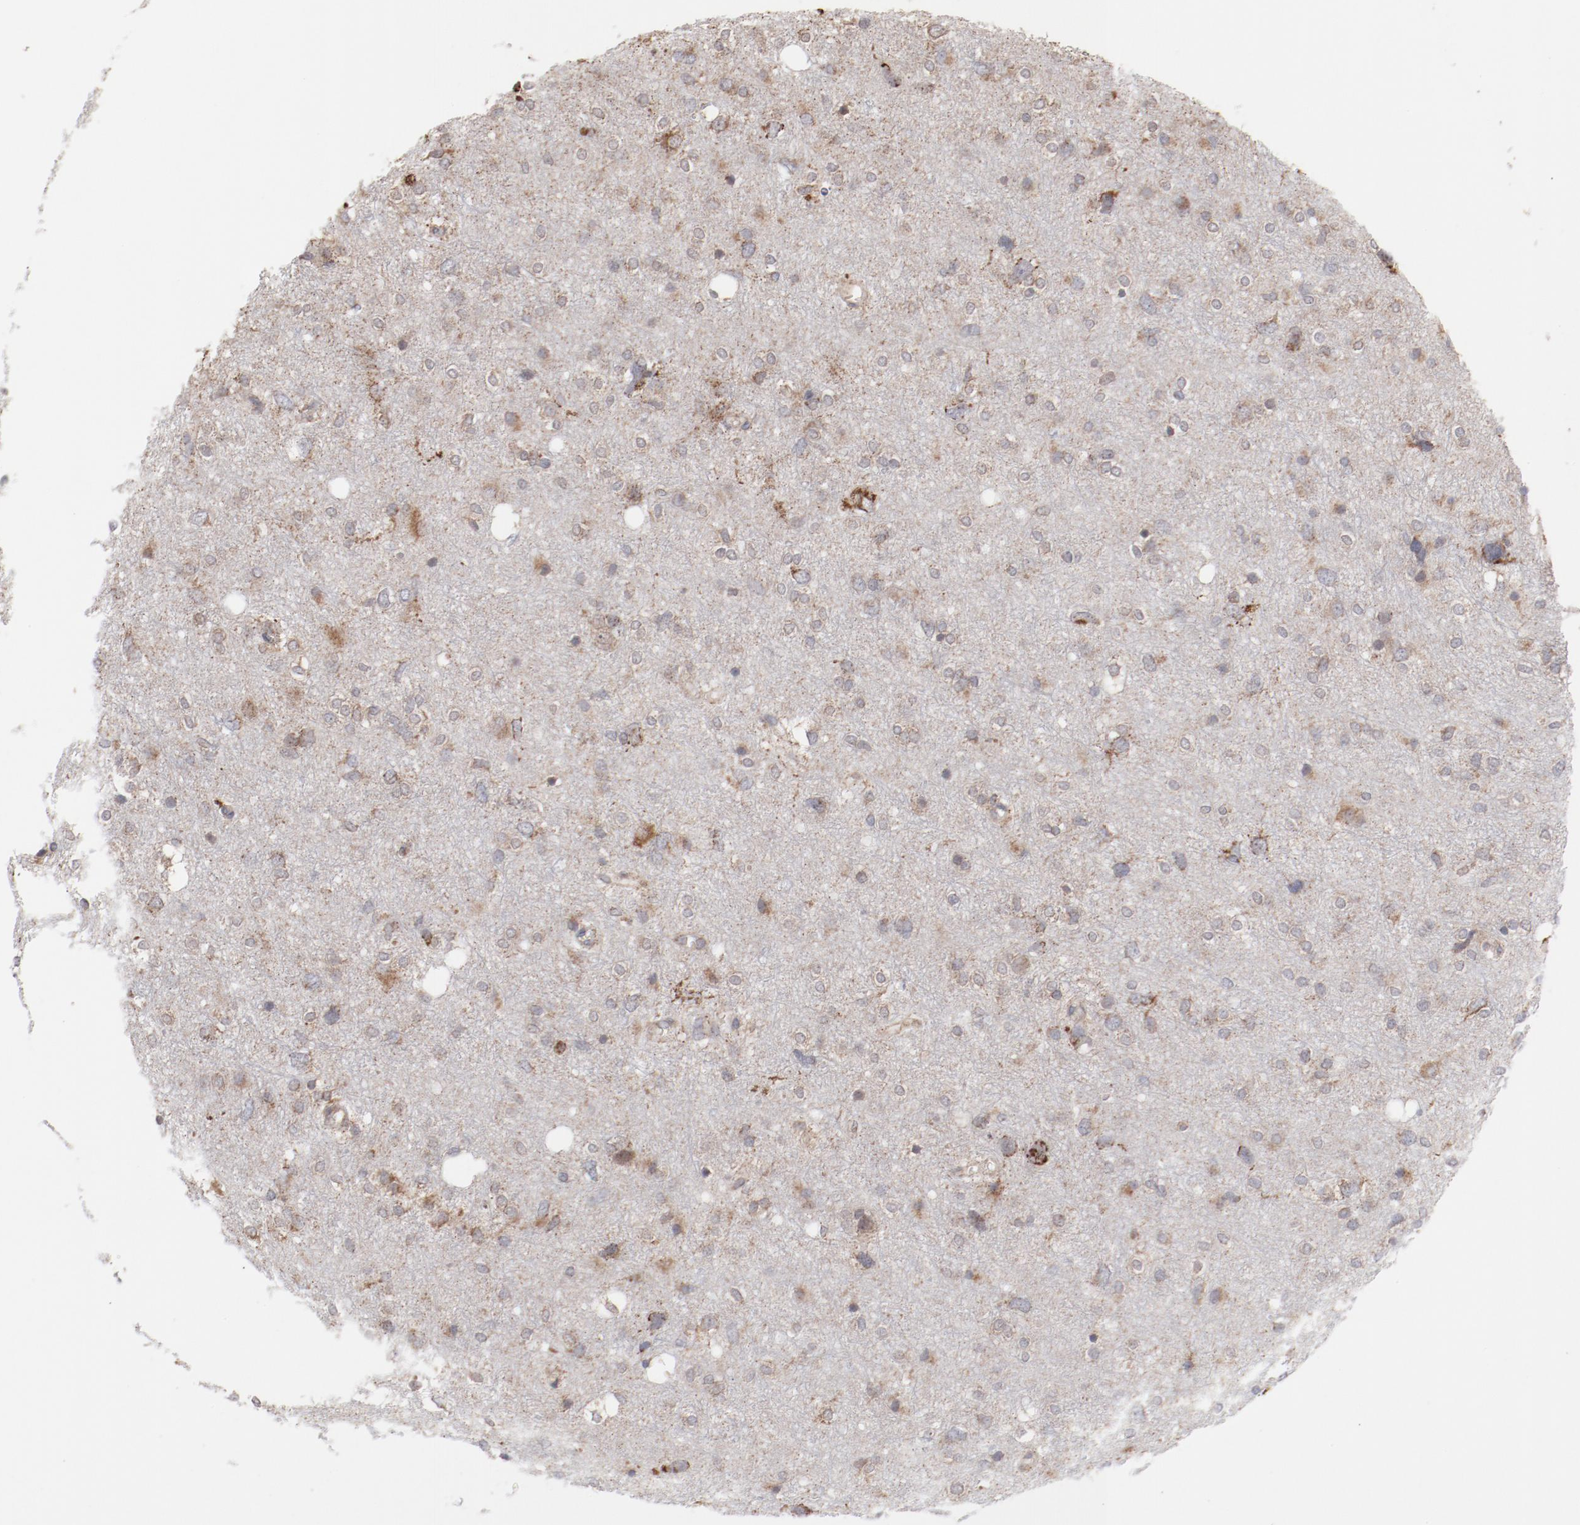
{"staining": {"intensity": "weak", "quantity": ">75%", "location": "cytoplasmic/membranous"}, "tissue": "glioma", "cell_type": "Tumor cells", "image_type": "cancer", "snomed": [{"axis": "morphology", "description": "Glioma, malignant, High grade"}, {"axis": "topography", "description": "Brain"}], "caption": "This micrograph reveals IHC staining of glioma, with low weak cytoplasmic/membranous expression in about >75% of tumor cells.", "gene": "PPFIBP2", "patient": {"sex": "female", "age": 59}}